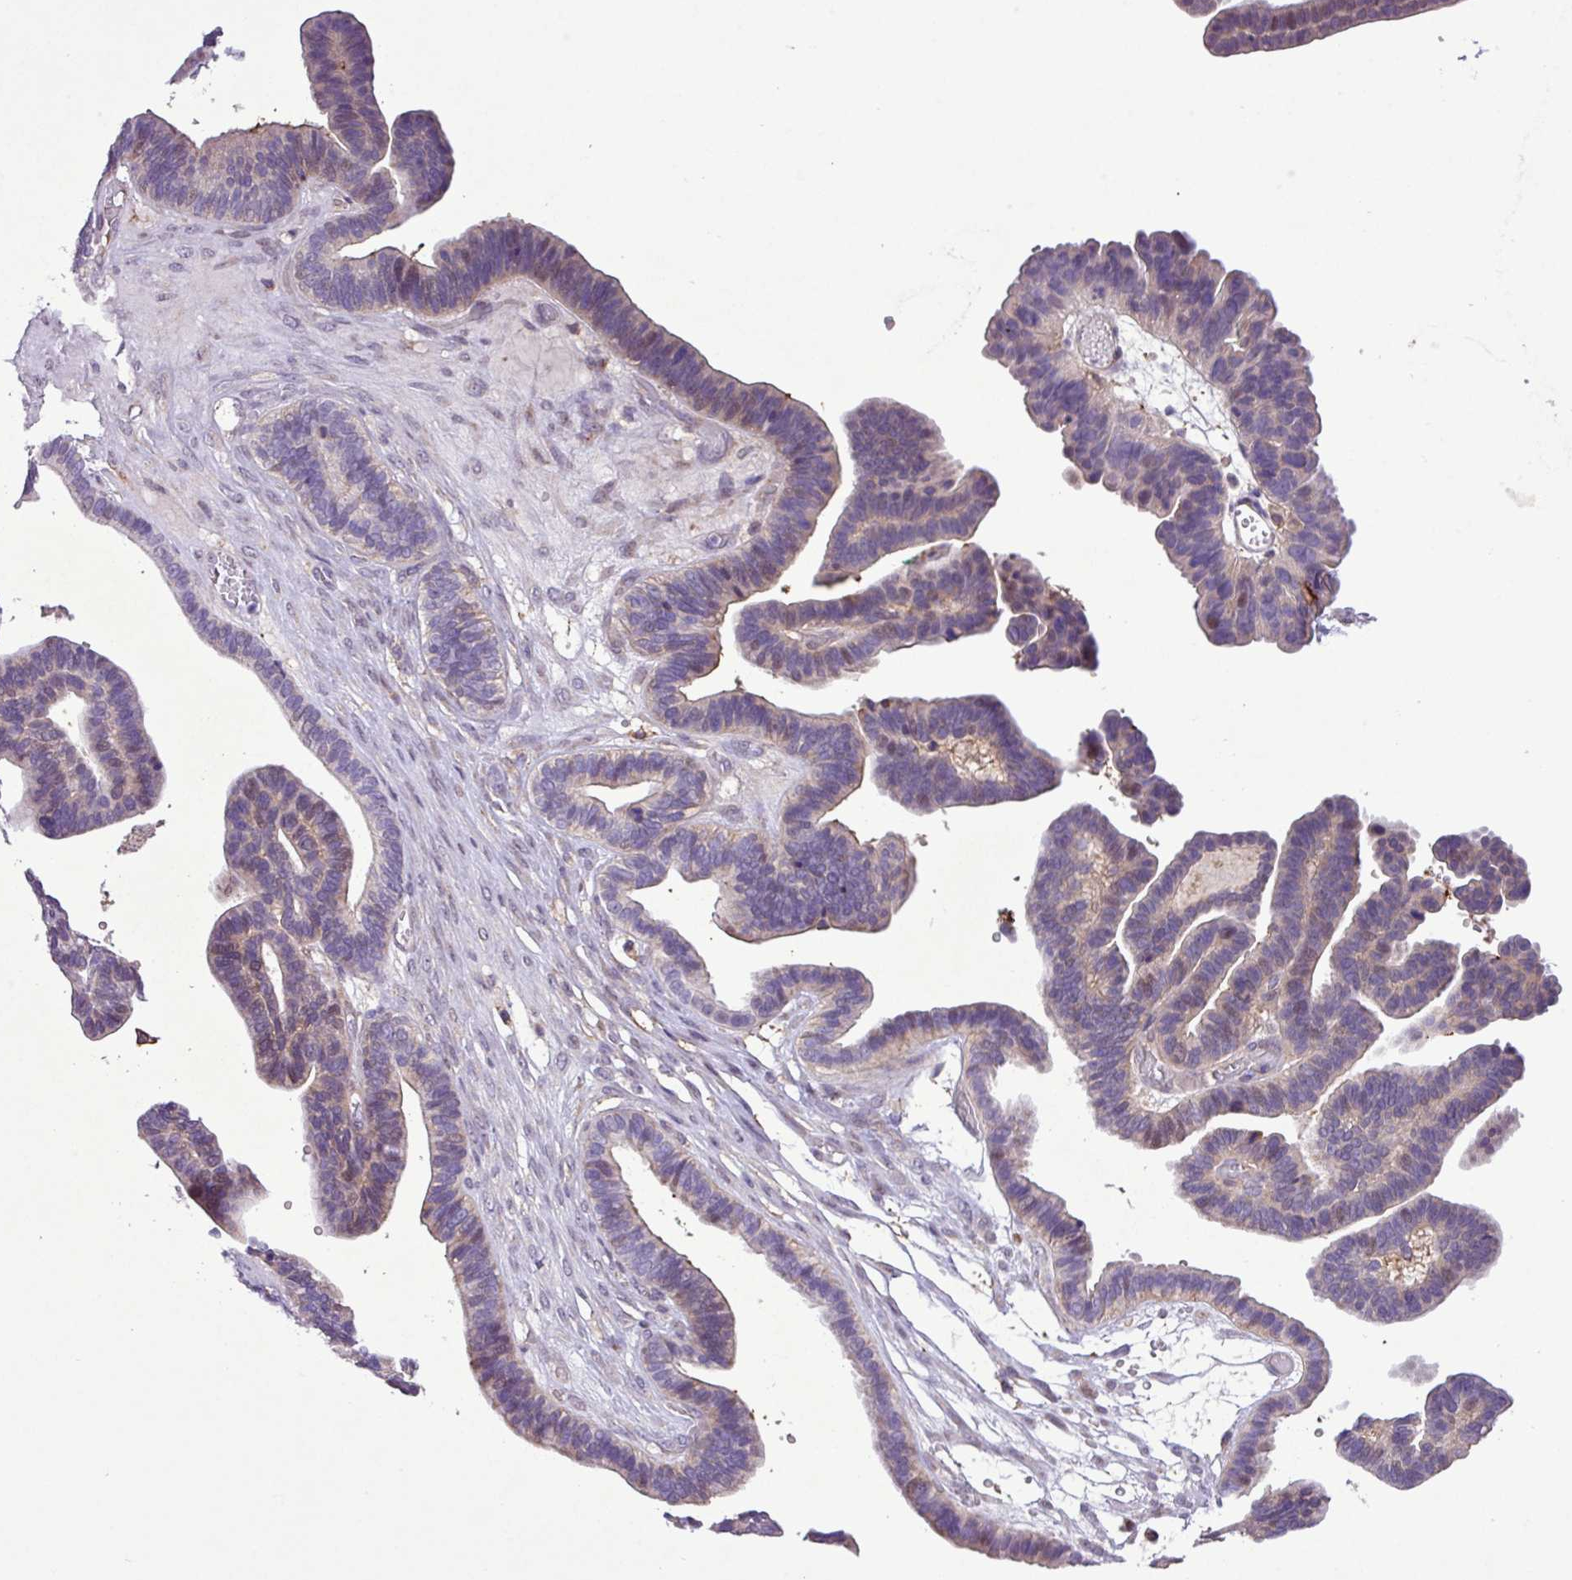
{"staining": {"intensity": "negative", "quantity": "none", "location": "none"}, "tissue": "ovarian cancer", "cell_type": "Tumor cells", "image_type": "cancer", "snomed": [{"axis": "morphology", "description": "Cystadenocarcinoma, serous, NOS"}, {"axis": "topography", "description": "Ovary"}], "caption": "A high-resolution photomicrograph shows IHC staining of serous cystadenocarcinoma (ovarian), which exhibits no significant positivity in tumor cells. The staining was performed using DAB (3,3'-diaminobenzidine) to visualize the protein expression in brown, while the nuclei were stained in blue with hematoxylin (Magnification: 20x).", "gene": "RPP25L", "patient": {"sex": "female", "age": 56}}